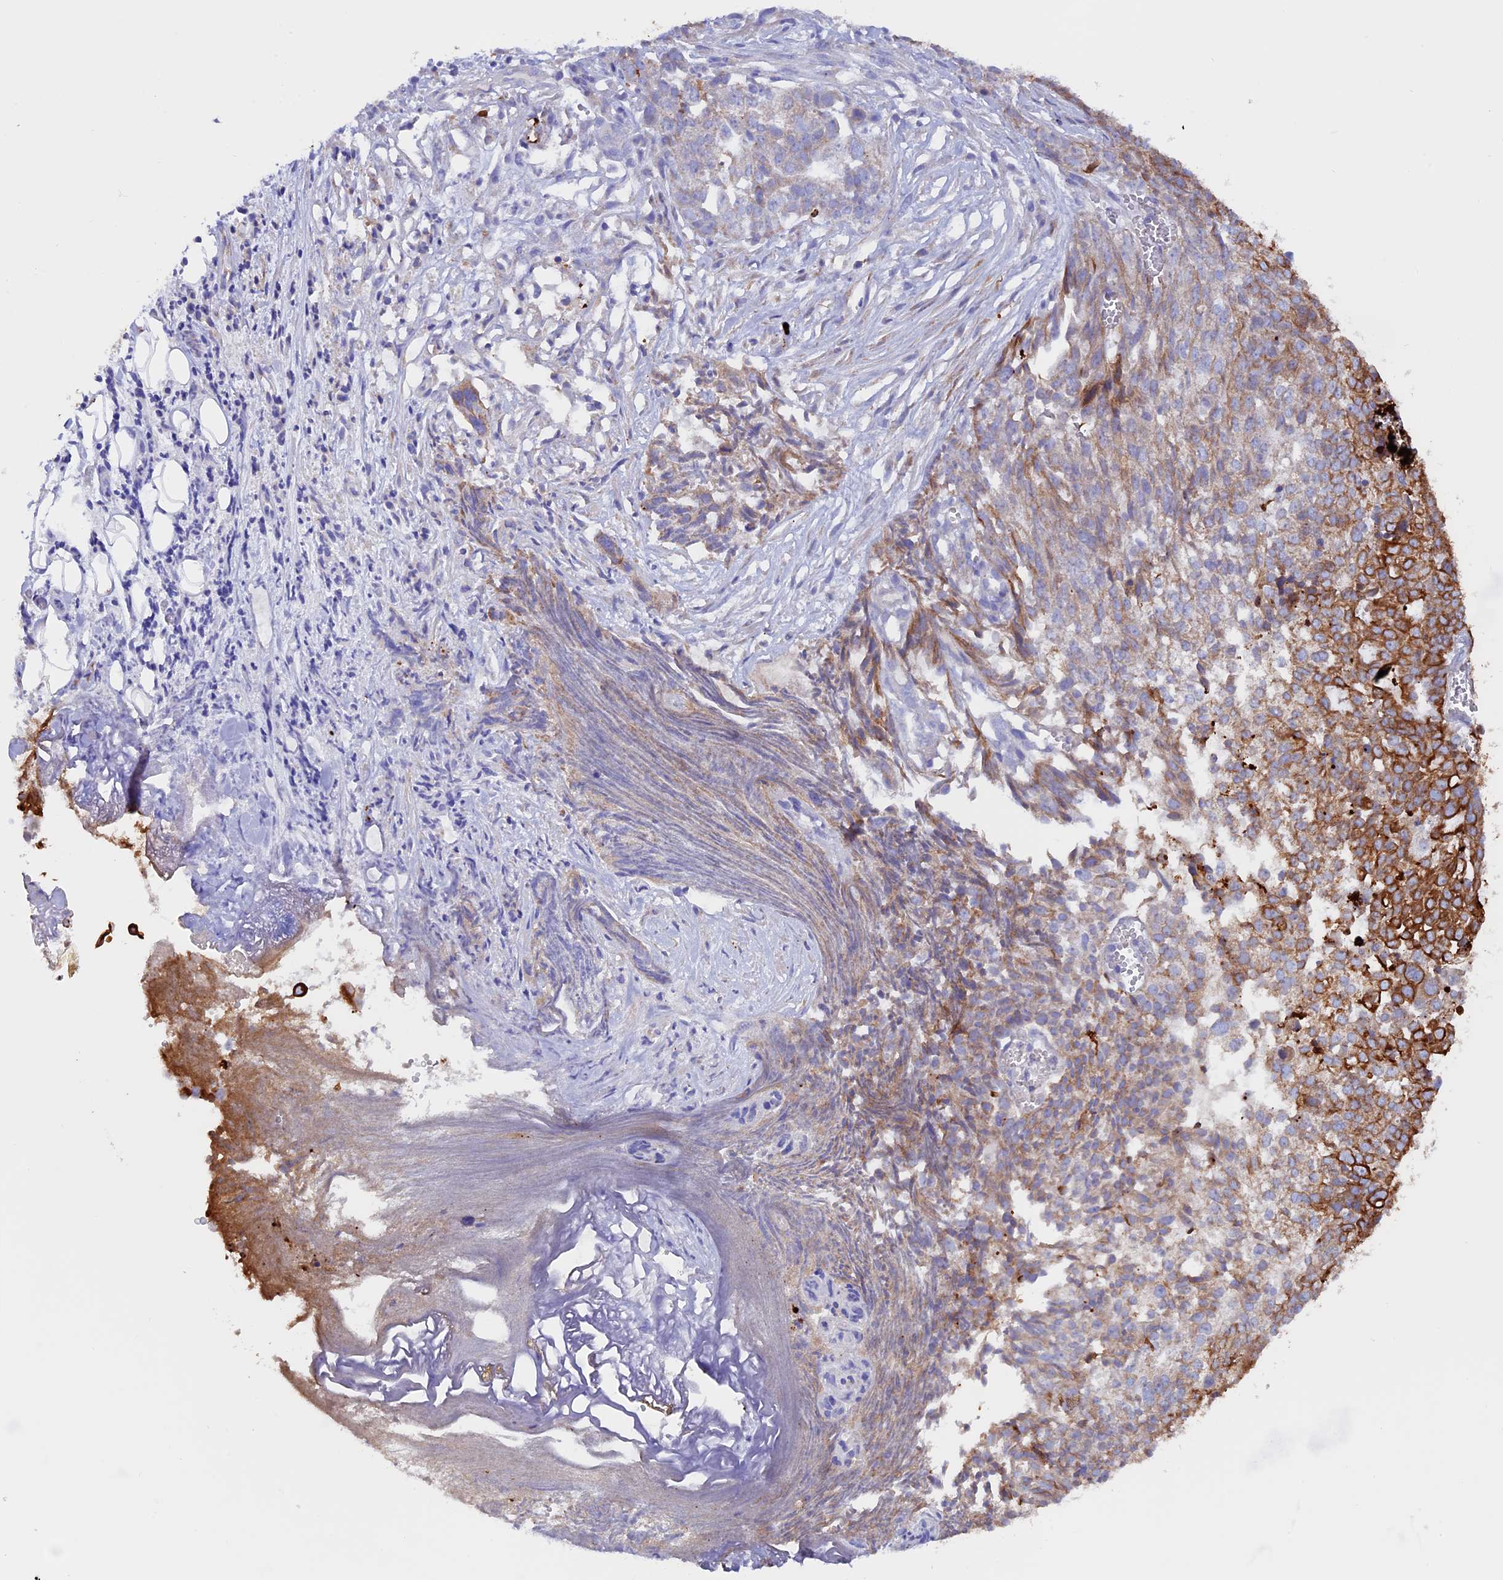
{"staining": {"intensity": "strong", "quantity": "<25%", "location": "cytoplasmic/membranous"}, "tissue": "ovarian cancer", "cell_type": "Tumor cells", "image_type": "cancer", "snomed": [{"axis": "morphology", "description": "Cystadenocarcinoma, serous, NOS"}, {"axis": "topography", "description": "Soft tissue"}, {"axis": "topography", "description": "Ovary"}], "caption": "Strong cytoplasmic/membranous expression for a protein is identified in approximately <25% of tumor cells of ovarian cancer using immunohistochemistry (IHC).", "gene": "PTPN9", "patient": {"sex": "female", "age": 57}}